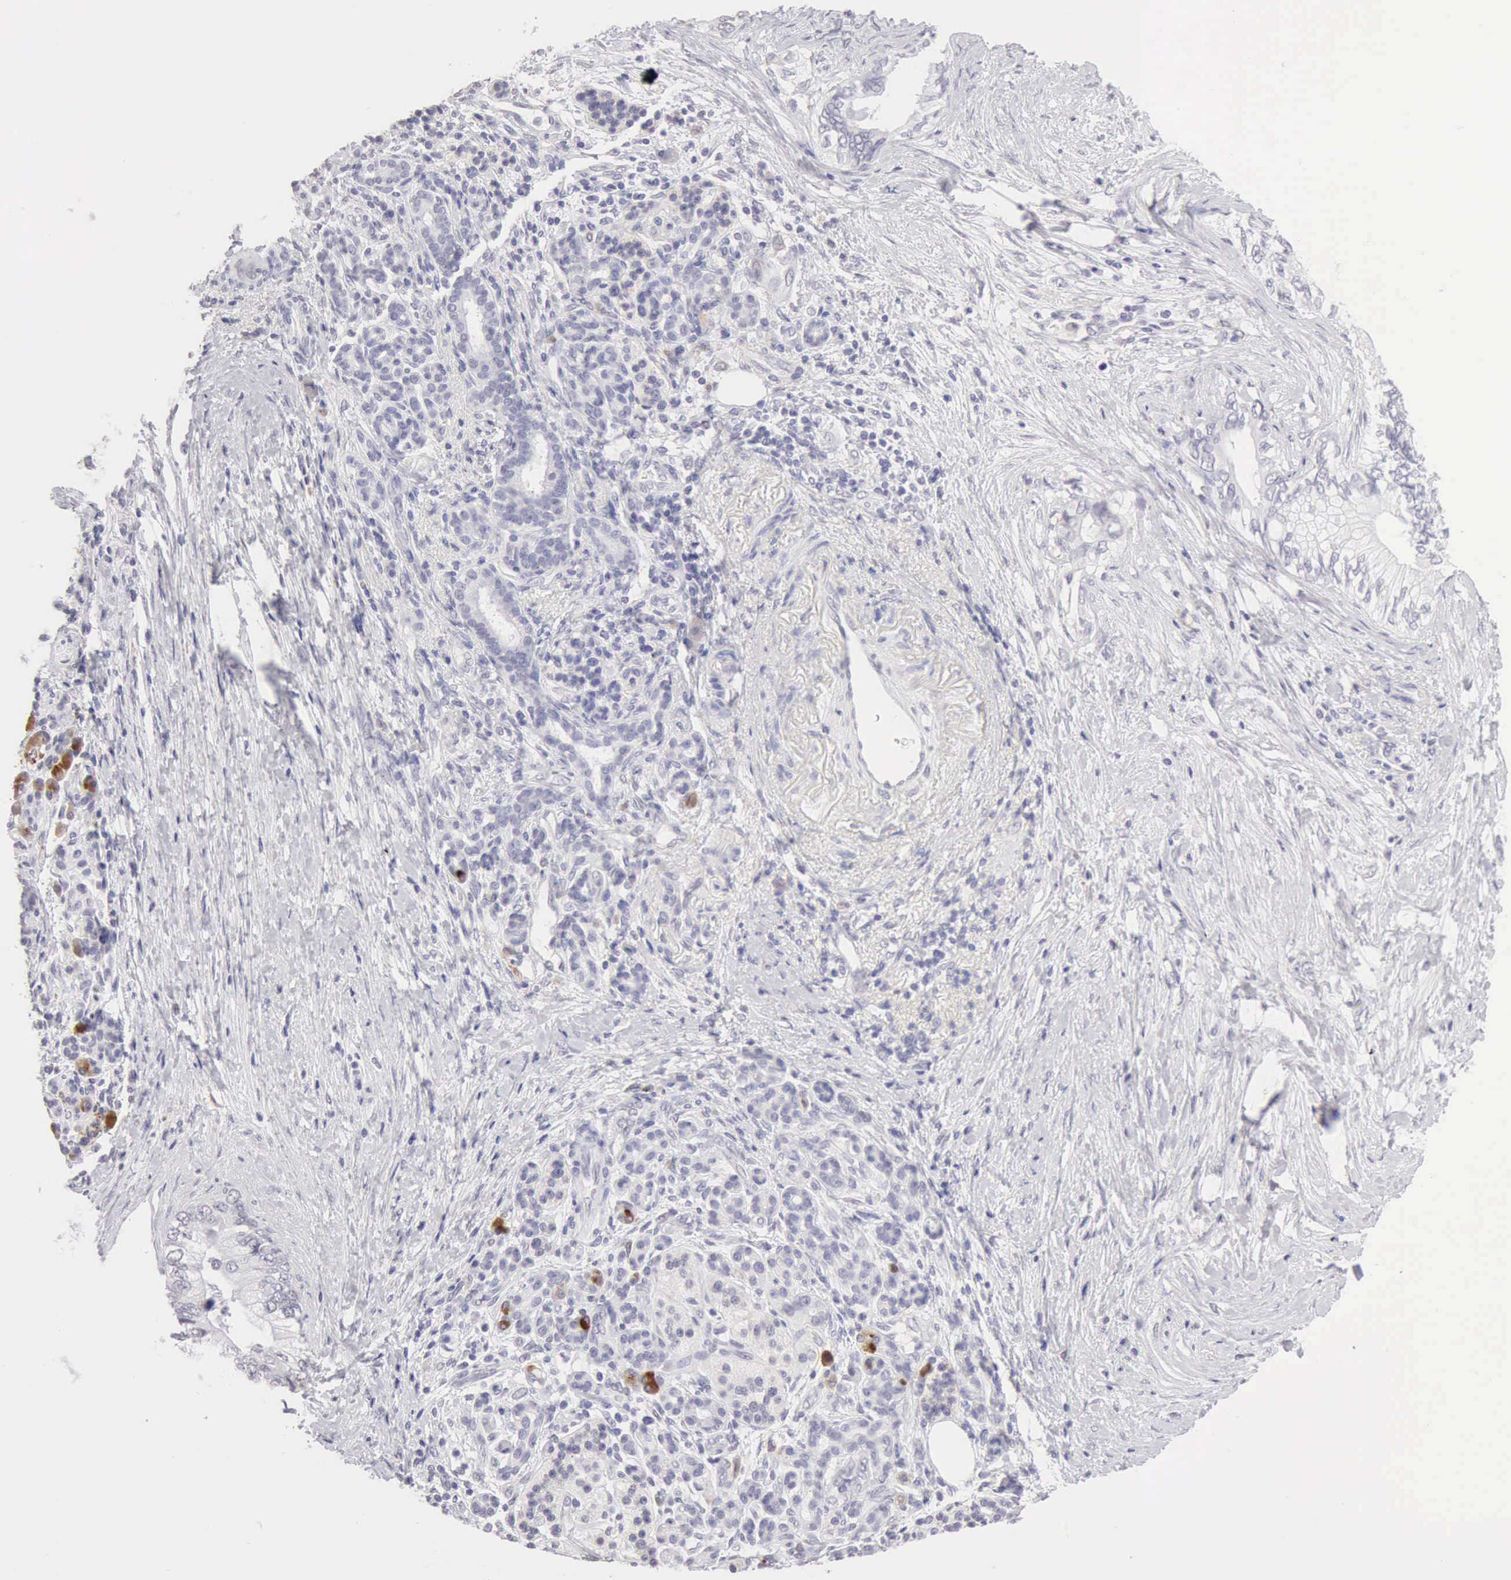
{"staining": {"intensity": "moderate", "quantity": "<25%", "location": "cytoplasmic/membranous"}, "tissue": "pancreatic cancer", "cell_type": "Tumor cells", "image_type": "cancer", "snomed": [{"axis": "morphology", "description": "Adenocarcinoma, NOS"}, {"axis": "topography", "description": "Pancreas"}], "caption": "Immunohistochemistry image of neoplastic tissue: pancreatic cancer (adenocarcinoma) stained using IHC reveals low levels of moderate protein expression localized specifically in the cytoplasmic/membranous of tumor cells, appearing as a cytoplasmic/membranous brown color.", "gene": "RNASE1", "patient": {"sex": "female", "age": 66}}